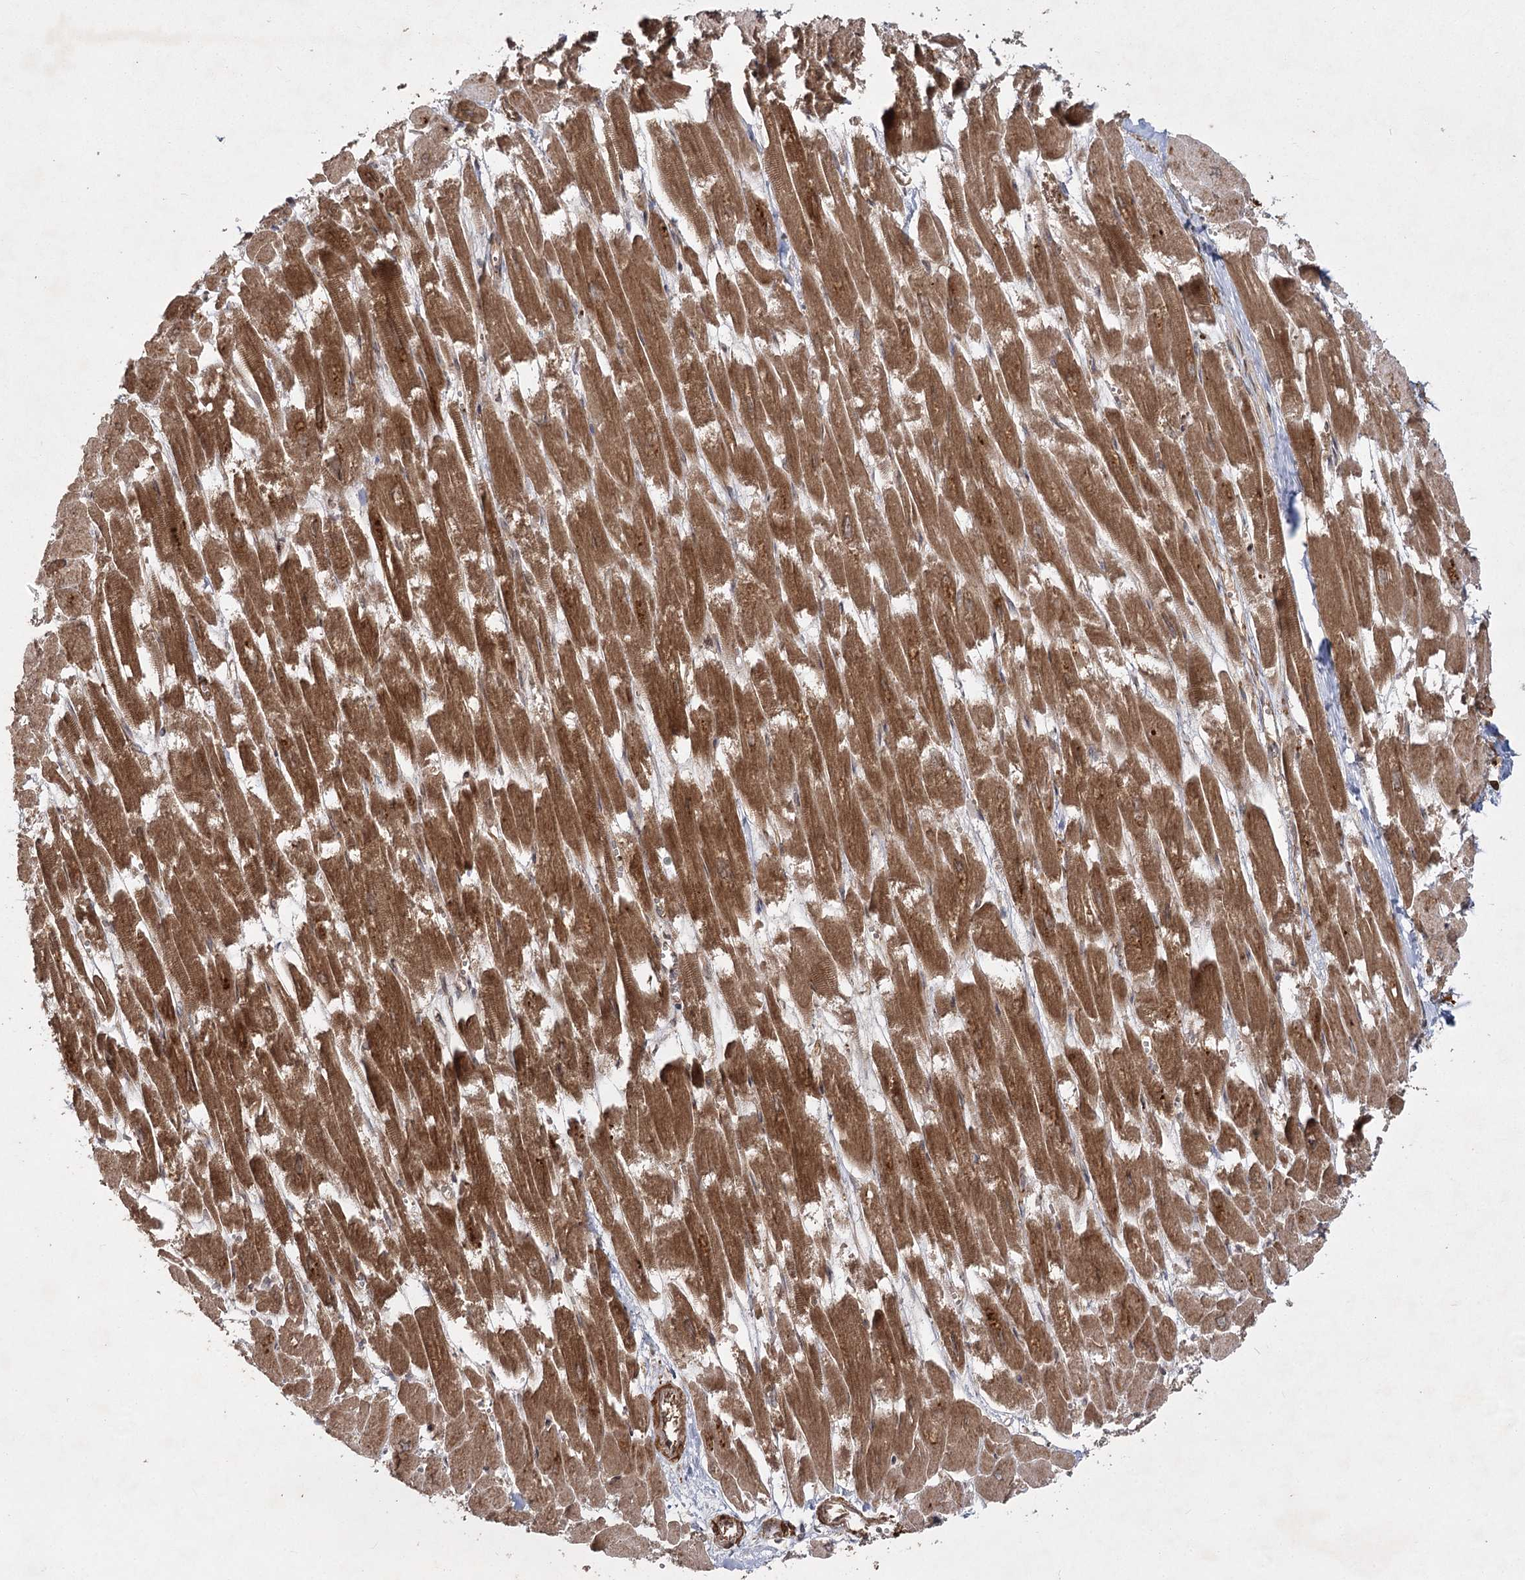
{"staining": {"intensity": "strong", "quantity": ">75%", "location": "cytoplasmic/membranous"}, "tissue": "heart muscle", "cell_type": "Cardiomyocytes", "image_type": "normal", "snomed": [{"axis": "morphology", "description": "Normal tissue, NOS"}, {"axis": "topography", "description": "Heart"}], "caption": "Immunohistochemistry of normal human heart muscle reveals high levels of strong cytoplasmic/membranous positivity in about >75% of cardiomyocytes. (brown staining indicates protein expression, while blue staining denotes nuclei).", "gene": "MDFIC", "patient": {"sex": "male", "age": 54}}